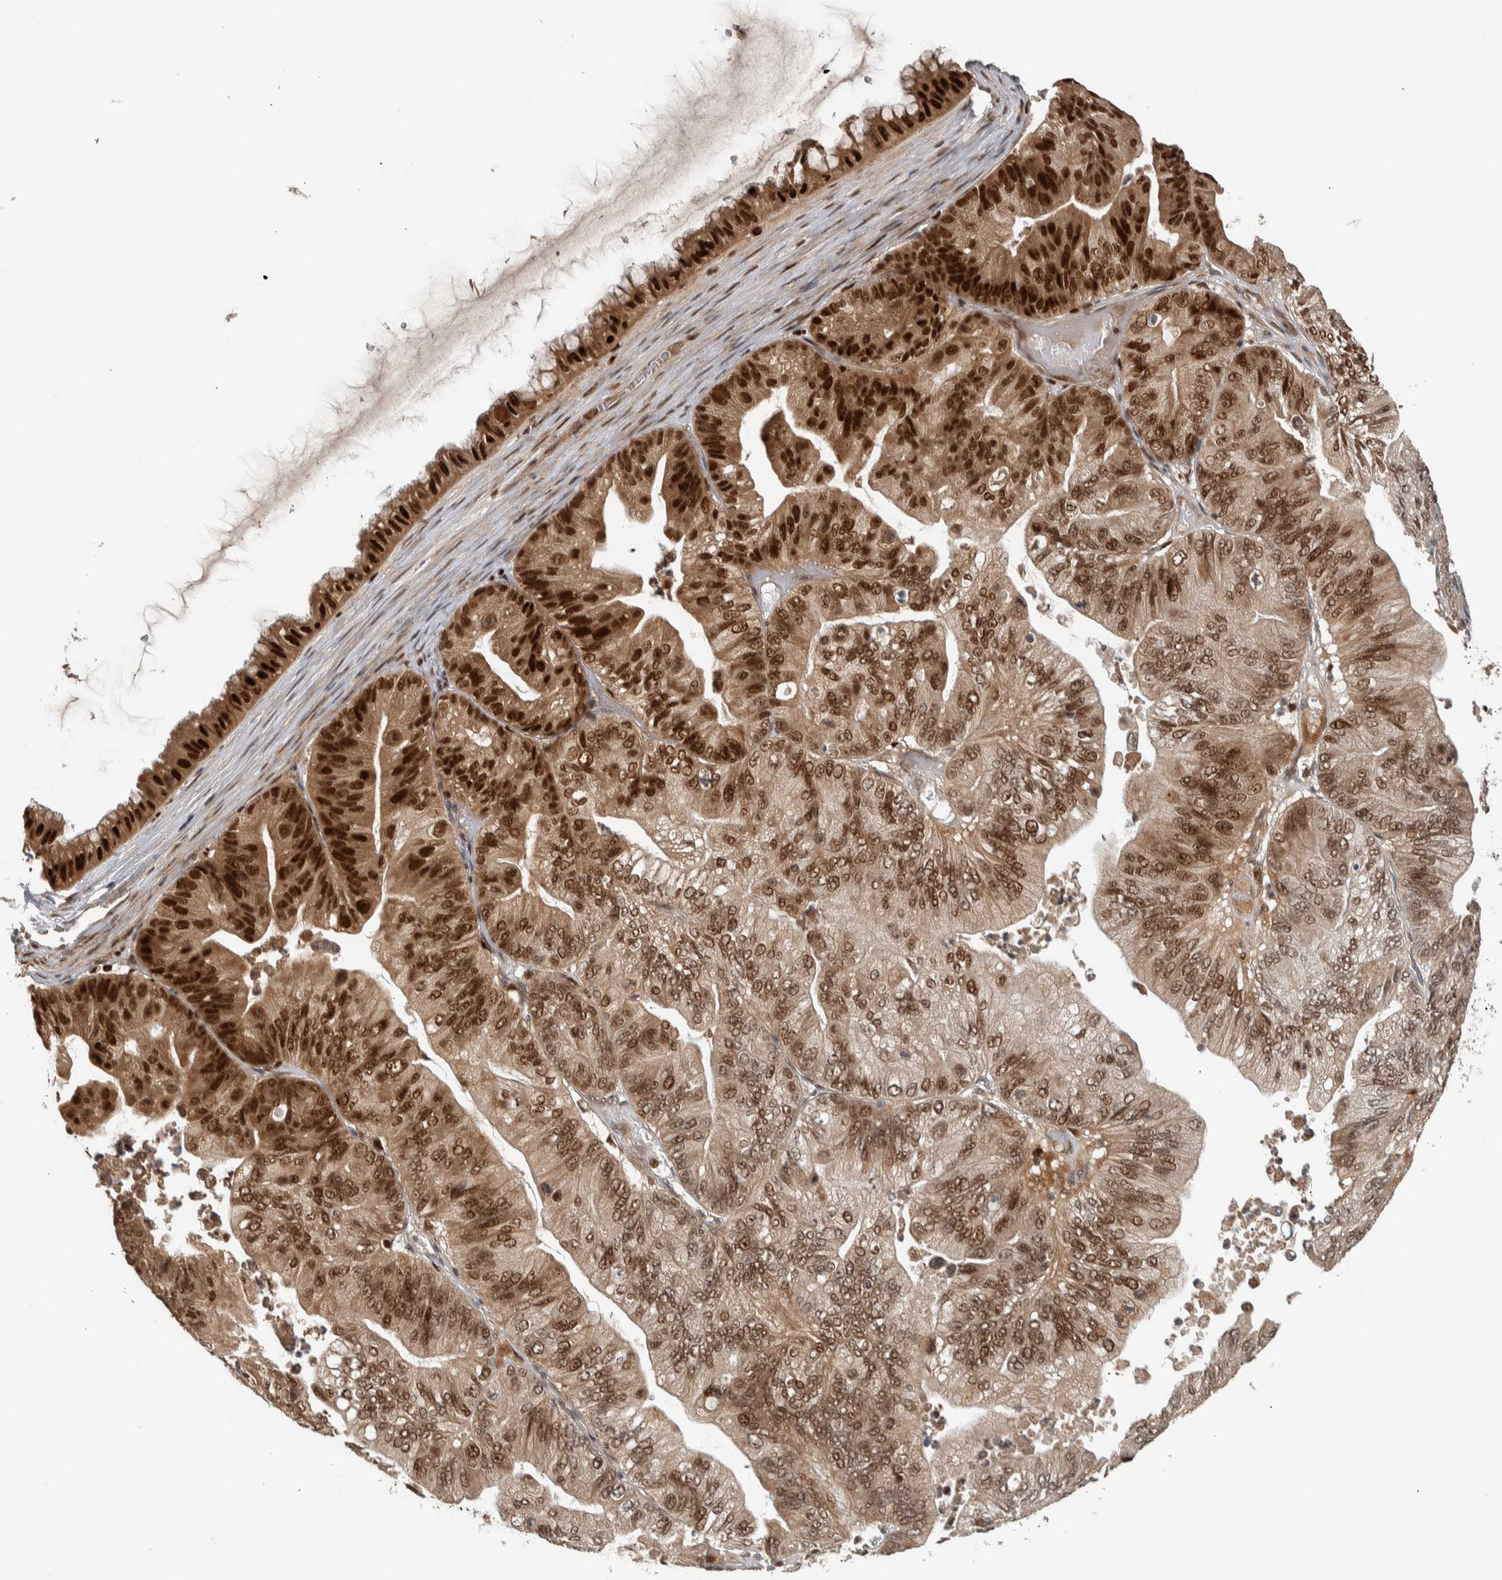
{"staining": {"intensity": "strong", "quantity": ">75%", "location": "cytoplasmic/membranous,nuclear"}, "tissue": "ovarian cancer", "cell_type": "Tumor cells", "image_type": "cancer", "snomed": [{"axis": "morphology", "description": "Cystadenocarcinoma, mucinous, NOS"}, {"axis": "topography", "description": "Ovary"}], "caption": "DAB (3,3'-diaminobenzidine) immunohistochemical staining of ovarian mucinous cystadenocarcinoma displays strong cytoplasmic/membranous and nuclear protein positivity in approximately >75% of tumor cells.", "gene": "RPS6KA4", "patient": {"sex": "female", "age": 61}}